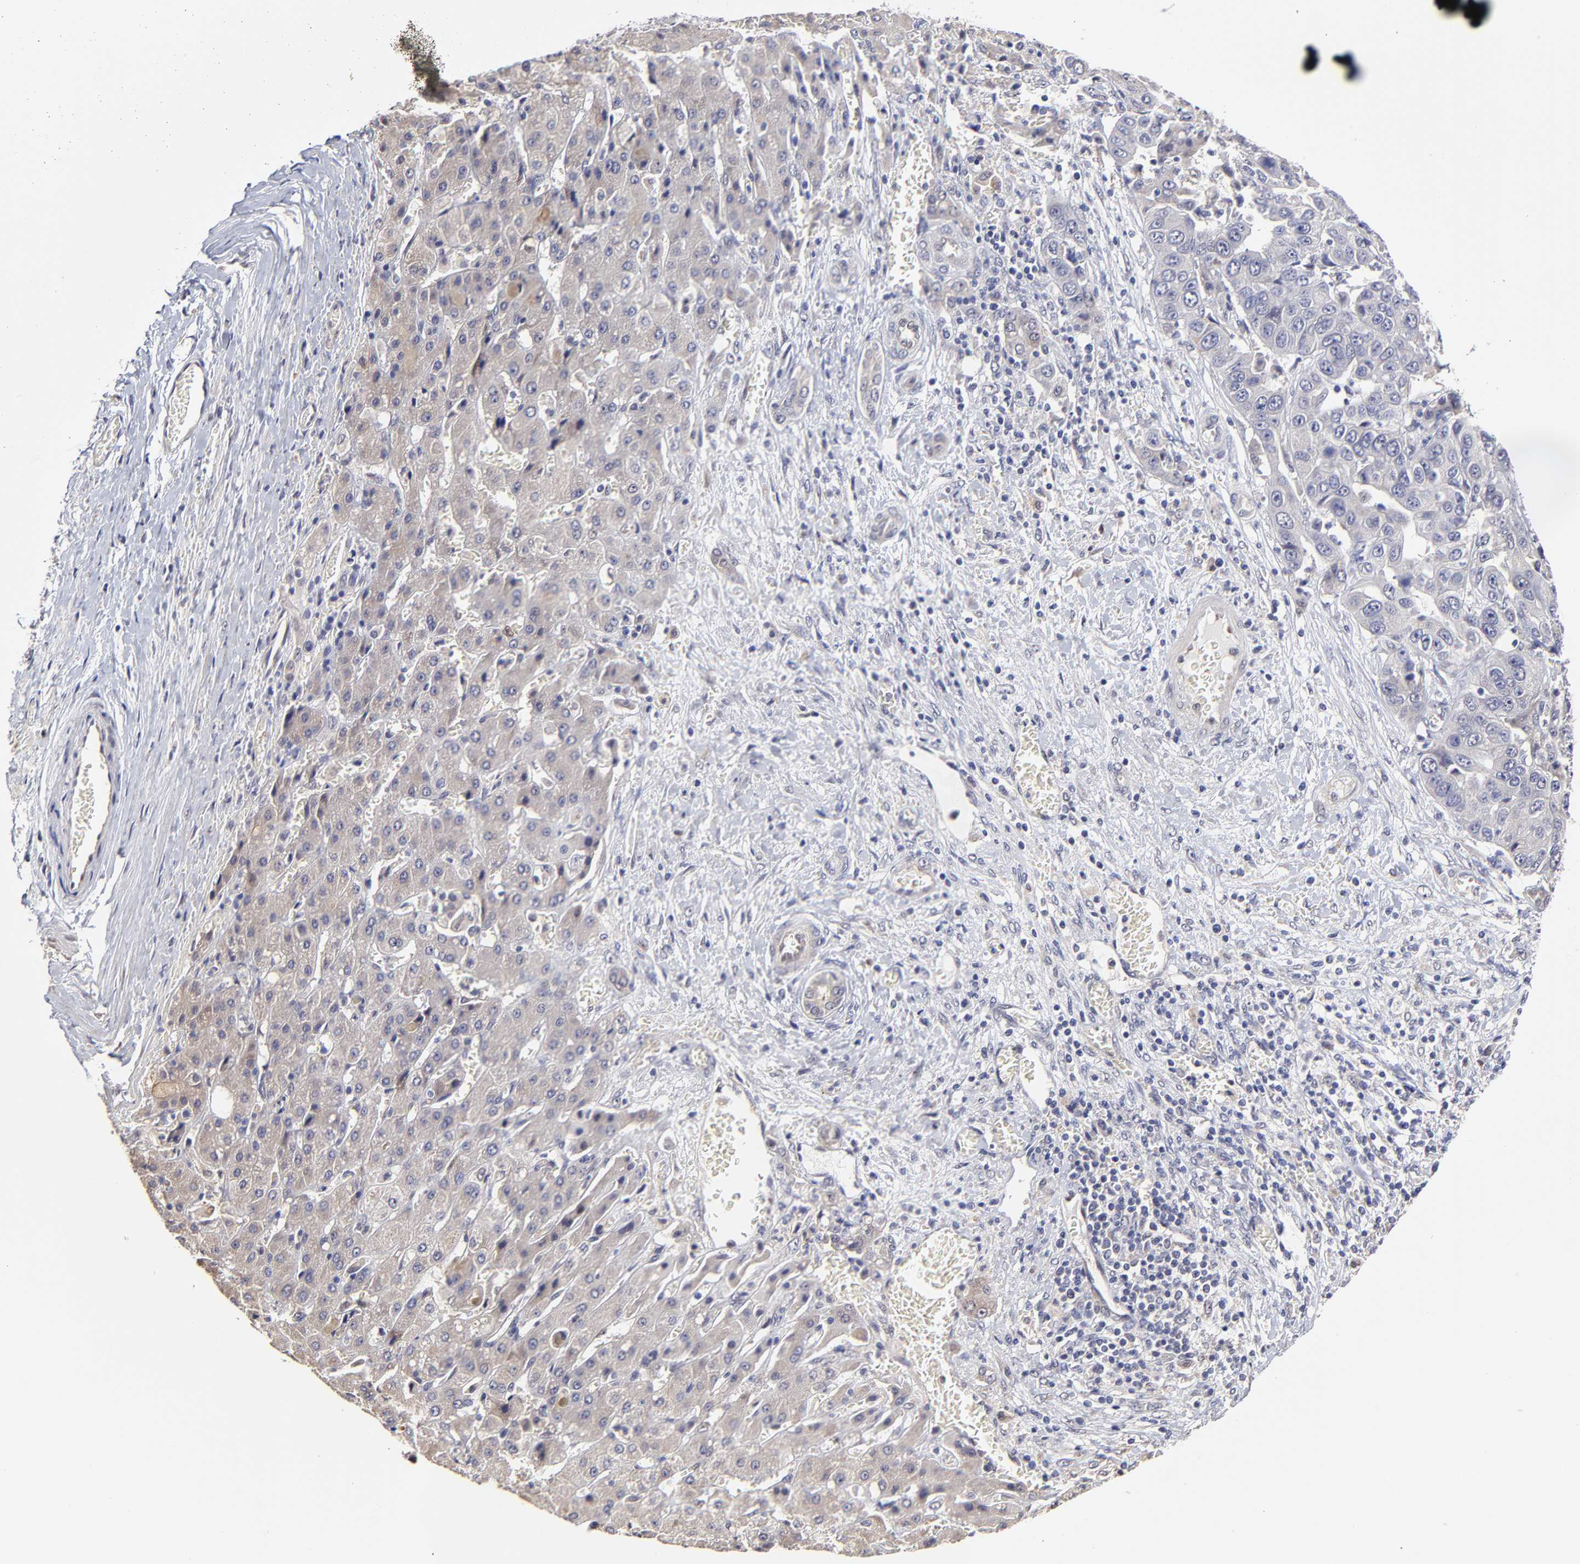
{"staining": {"intensity": "negative", "quantity": "none", "location": "none"}, "tissue": "liver cancer", "cell_type": "Tumor cells", "image_type": "cancer", "snomed": [{"axis": "morphology", "description": "Cholangiocarcinoma"}, {"axis": "topography", "description": "Liver"}], "caption": "Tumor cells show no significant protein staining in liver cancer.", "gene": "ZNF10", "patient": {"sex": "female", "age": 52}}